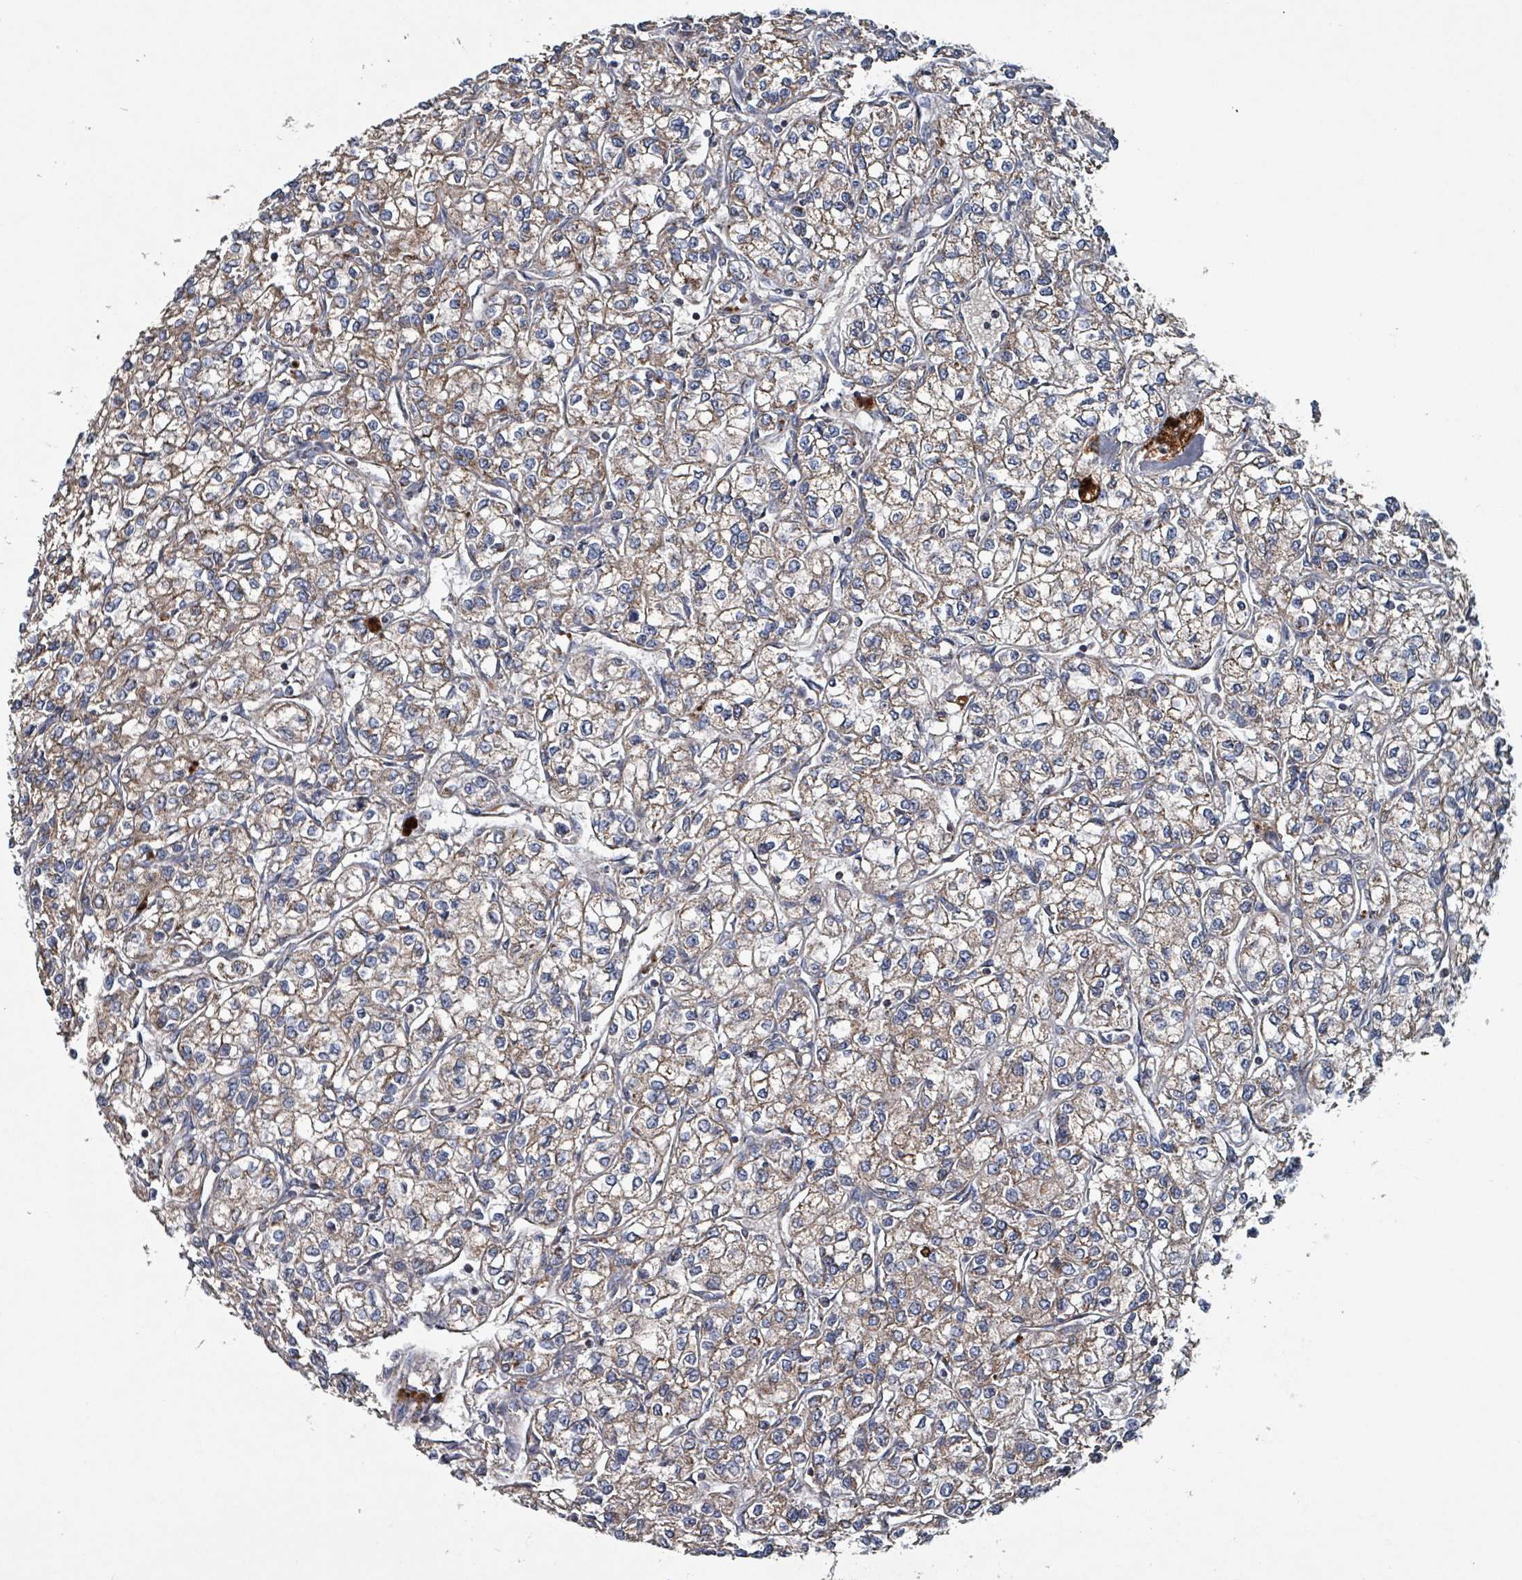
{"staining": {"intensity": "moderate", "quantity": ">75%", "location": "cytoplasmic/membranous"}, "tissue": "renal cancer", "cell_type": "Tumor cells", "image_type": "cancer", "snomed": [{"axis": "morphology", "description": "Adenocarcinoma, NOS"}, {"axis": "topography", "description": "Kidney"}], "caption": "Immunohistochemistry of renal cancer (adenocarcinoma) displays medium levels of moderate cytoplasmic/membranous staining in approximately >75% of tumor cells.", "gene": "ABHD18", "patient": {"sex": "male", "age": 80}}